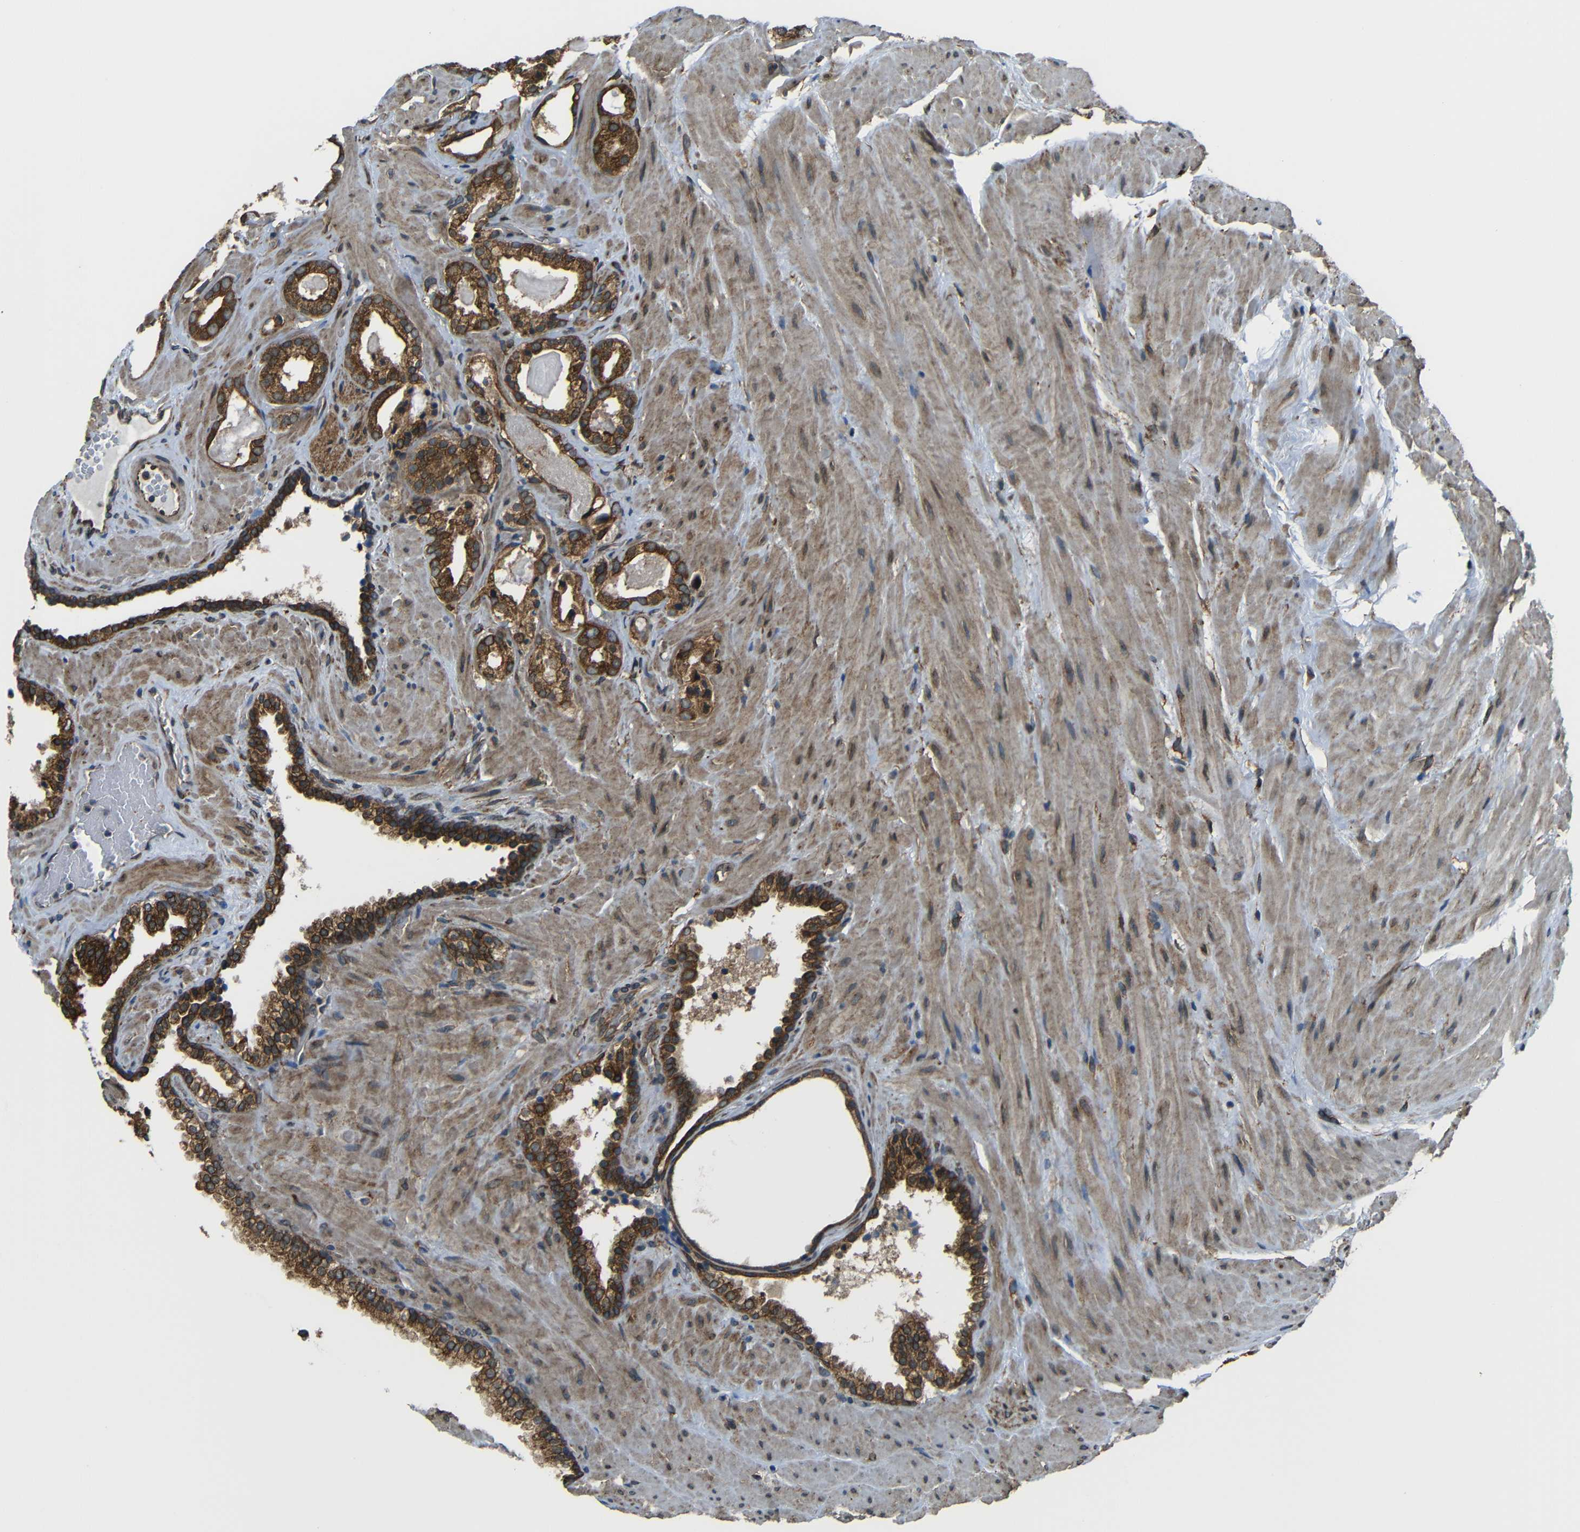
{"staining": {"intensity": "strong", "quantity": ">75%", "location": "cytoplasmic/membranous"}, "tissue": "prostate cancer", "cell_type": "Tumor cells", "image_type": "cancer", "snomed": [{"axis": "morphology", "description": "Adenocarcinoma, High grade"}, {"axis": "topography", "description": "Prostate"}], "caption": "Protein expression analysis of human prostate cancer reveals strong cytoplasmic/membranous staining in about >75% of tumor cells.", "gene": "VAPB", "patient": {"sex": "male", "age": 64}}